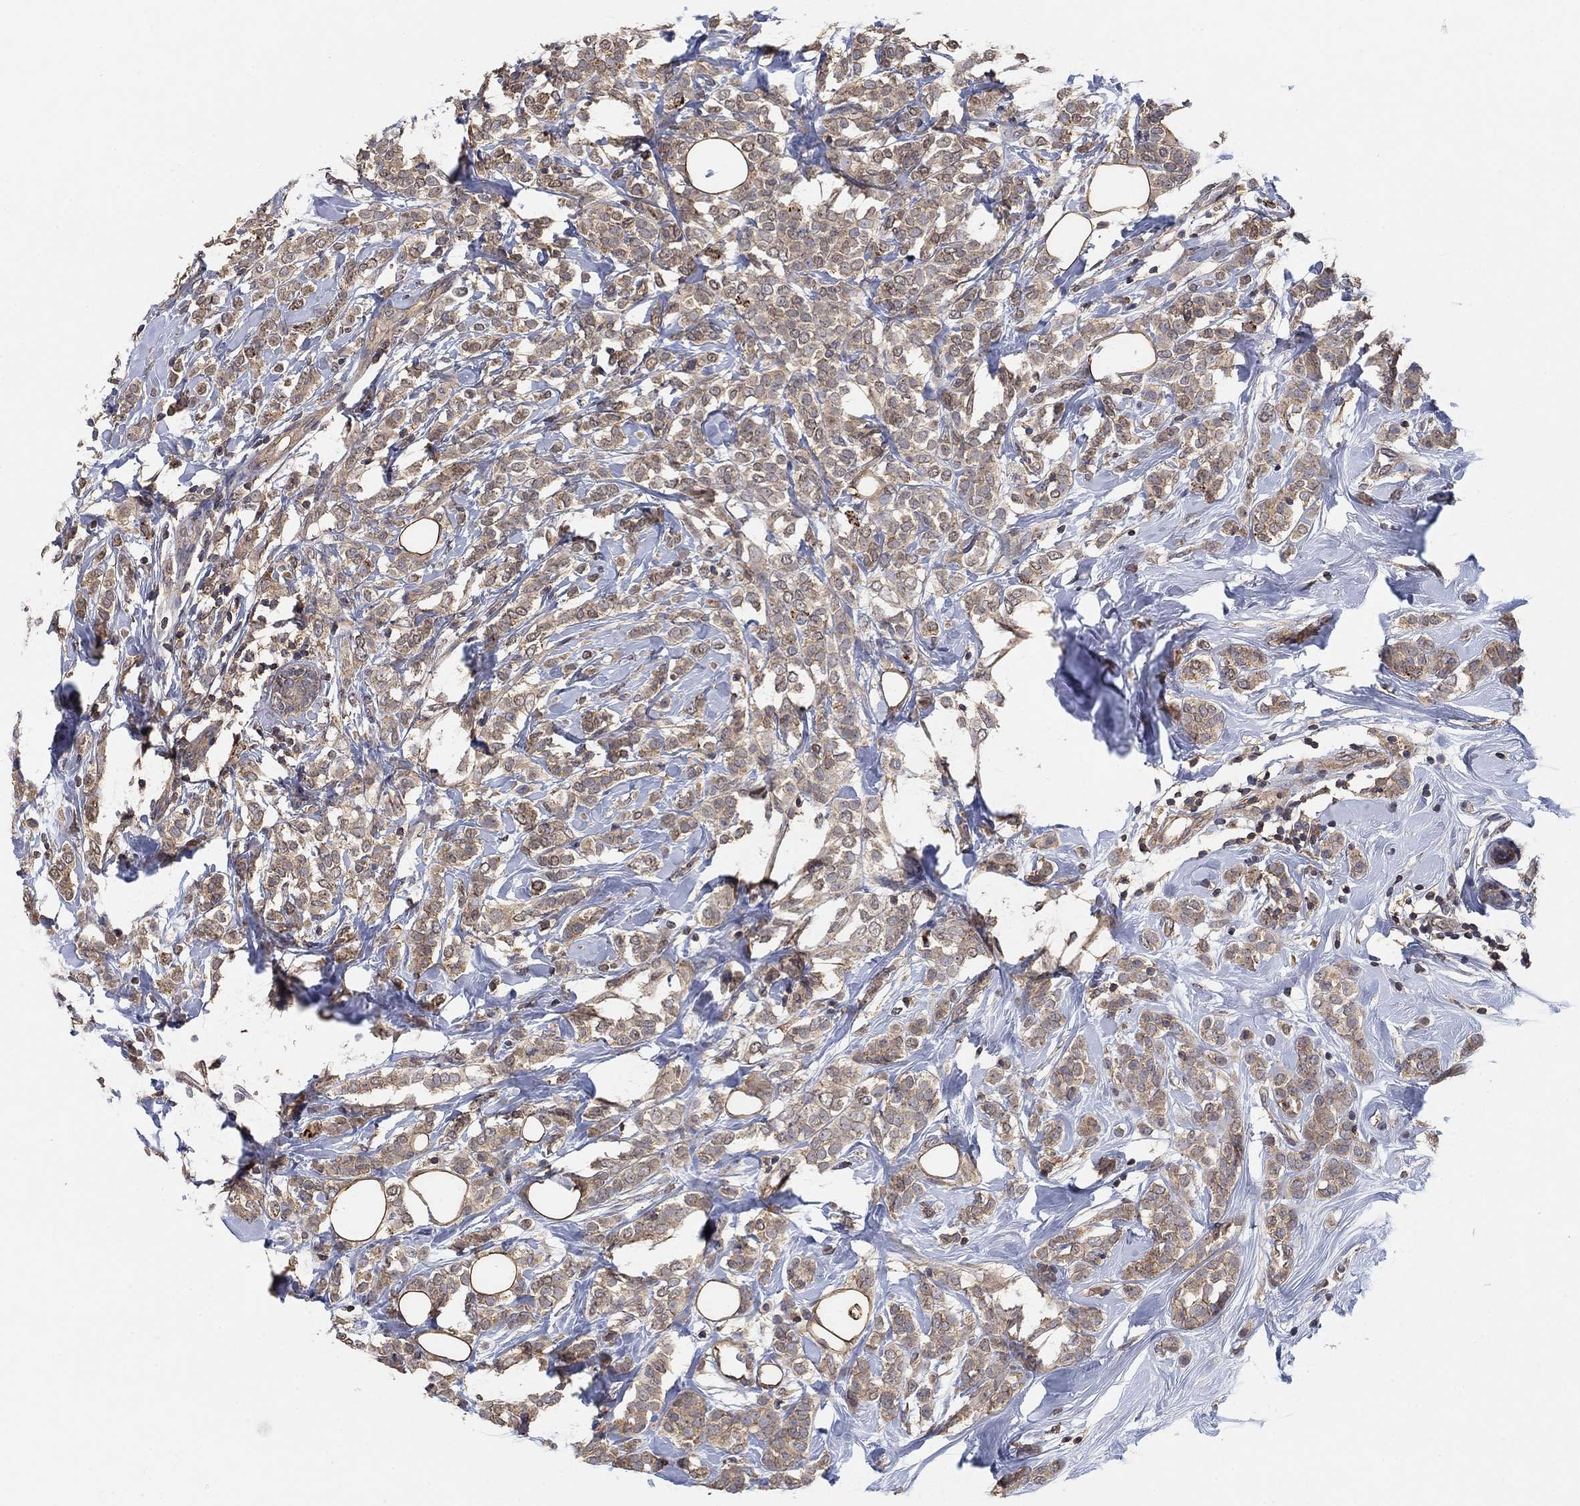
{"staining": {"intensity": "weak", "quantity": "25%-75%", "location": "cytoplasmic/membranous"}, "tissue": "breast cancer", "cell_type": "Tumor cells", "image_type": "cancer", "snomed": [{"axis": "morphology", "description": "Lobular carcinoma"}, {"axis": "topography", "description": "Breast"}], "caption": "Immunohistochemistry histopathology image of human breast cancer stained for a protein (brown), which displays low levels of weak cytoplasmic/membranous staining in about 25%-75% of tumor cells.", "gene": "CCDC43", "patient": {"sex": "female", "age": 49}}